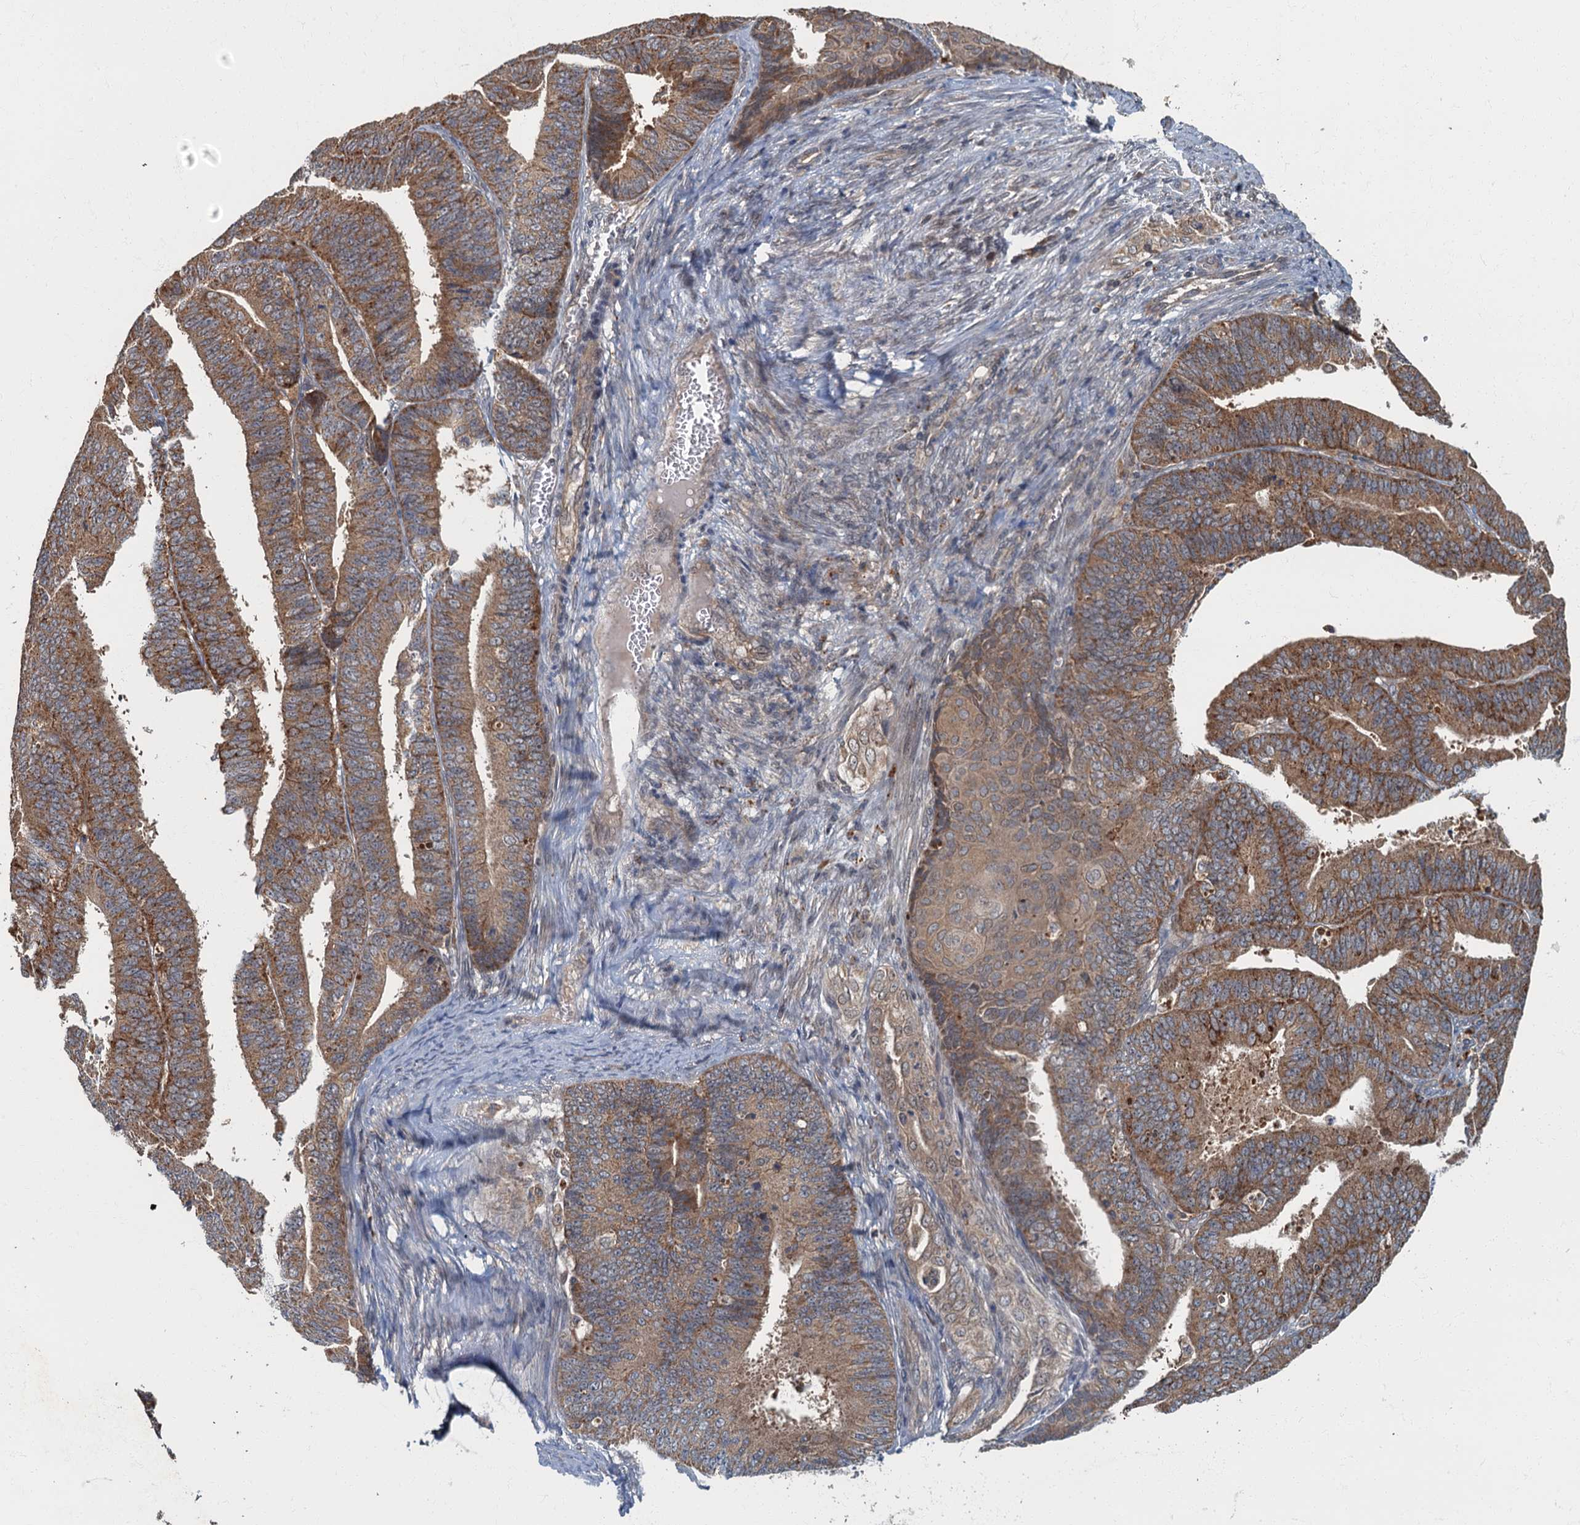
{"staining": {"intensity": "moderate", "quantity": ">75%", "location": "cytoplasmic/membranous"}, "tissue": "endometrial cancer", "cell_type": "Tumor cells", "image_type": "cancer", "snomed": [{"axis": "morphology", "description": "Adenocarcinoma, NOS"}, {"axis": "topography", "description": "Endometrium"}], "caption": "Immunohistochemistry (IHC) (DAB (3,3'-diaminobenzidine)) staining of human endometrial adenocarcinoma demonstrates moderate cytoplasmic/membranous protein expression in approximately >75% of tumor cells.", "gene": "WDCP", "patient": {"sex": "female", "age": 73}}